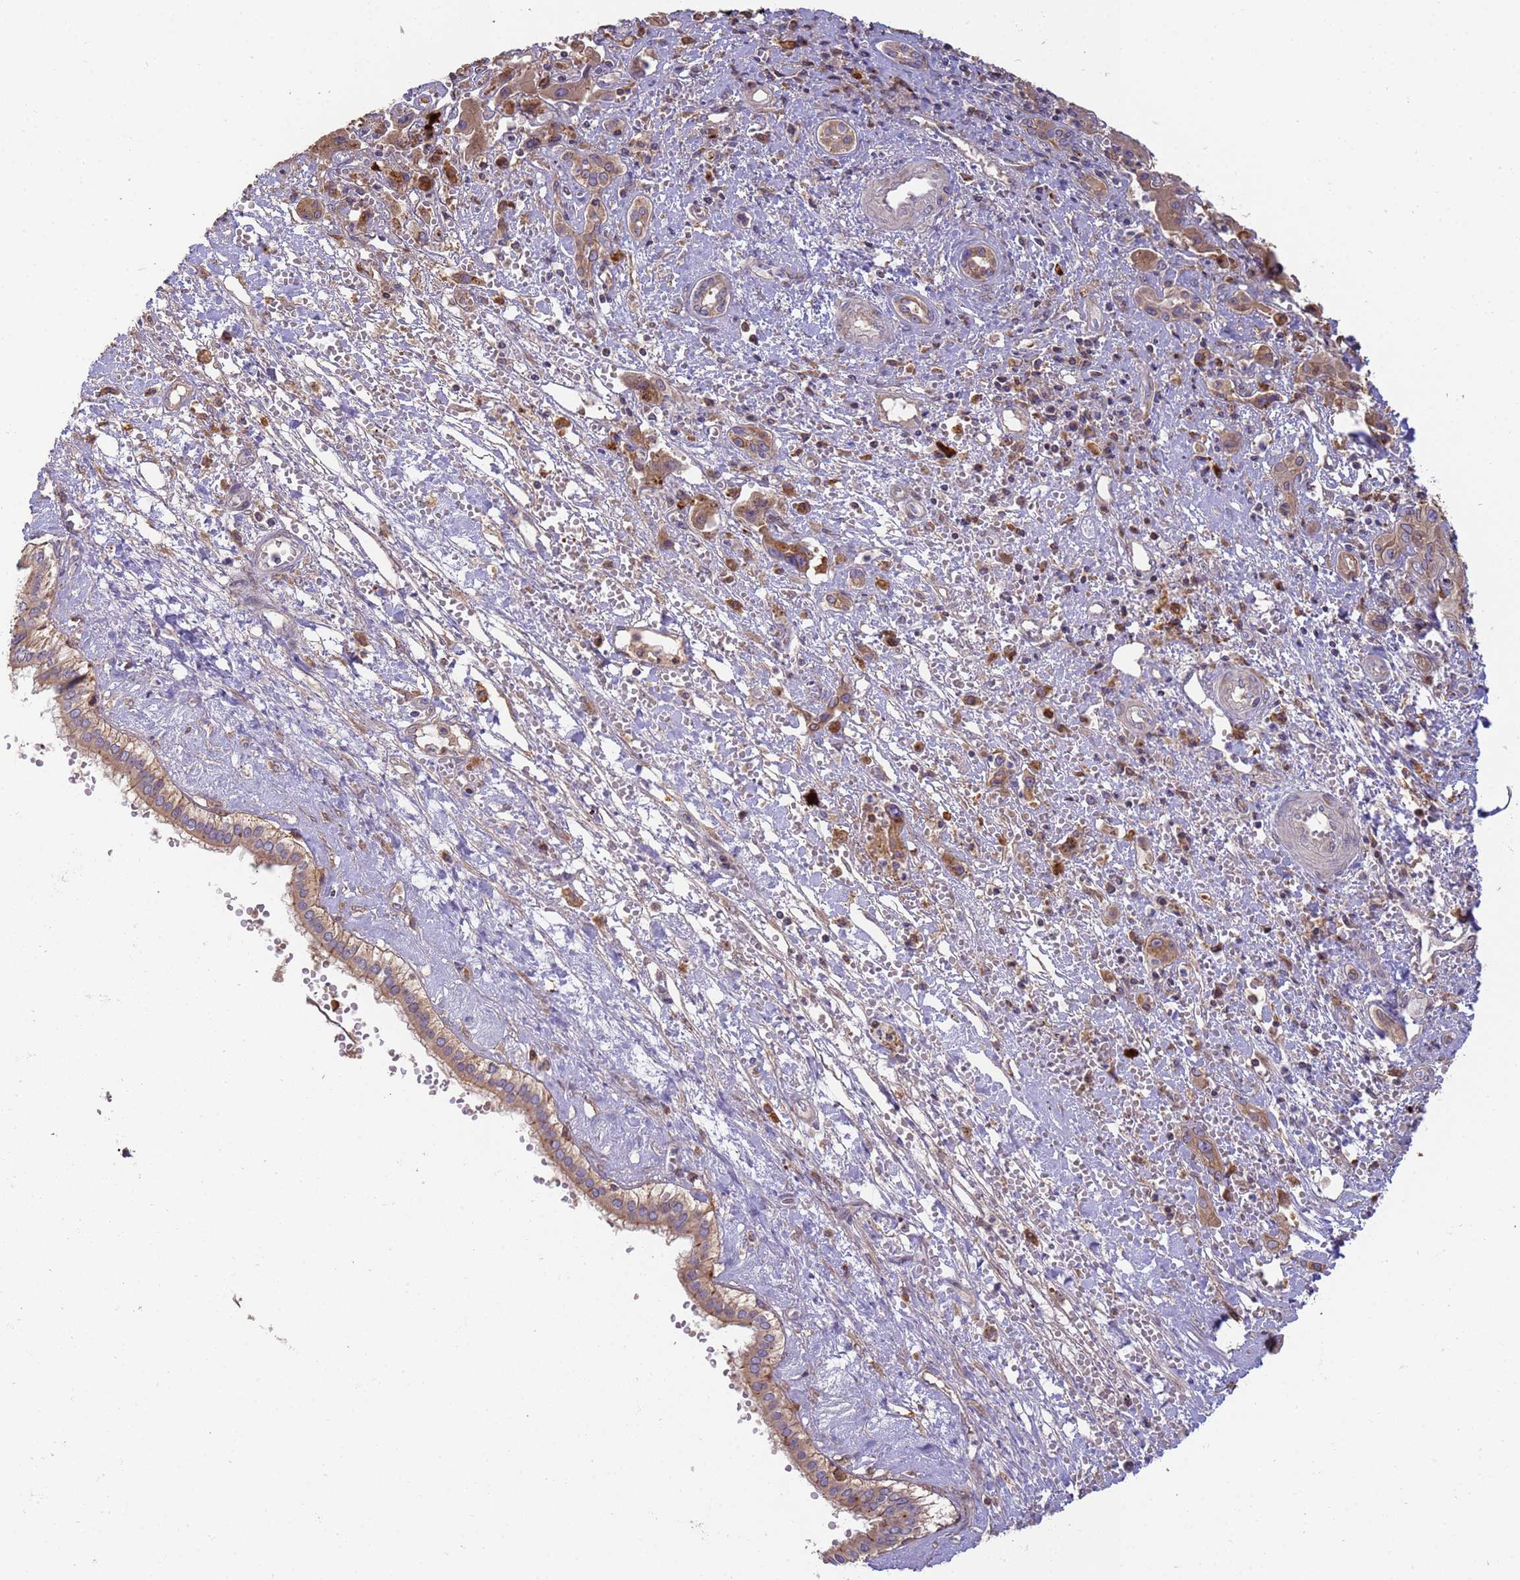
{"staining": {"intensity": "strong", "quantity": ">75%", "location": "cytoplasmic/membranous"}, "tissue": "liver cancer", "cell_type": "Tumor cells", "image_type": "cancer", "snomed": [{"axis": "morphology", "description": "Cholangiocarcinoma"}, {"axis": "topography", "description": "Liver"}], "caption": "Immunohistochemical staining of liver cancer reveals high levels of strong cytoplasmic/membranous protein staining in approximately >75% of tumor cells. The staining was performed using DAB to visualize the protein expression in brown, while the nuclei were stained in blue with hematoxylin (Magnification: 20x).", "gene": "M6PR", "patient": {"sex": "male", "age": 67}}